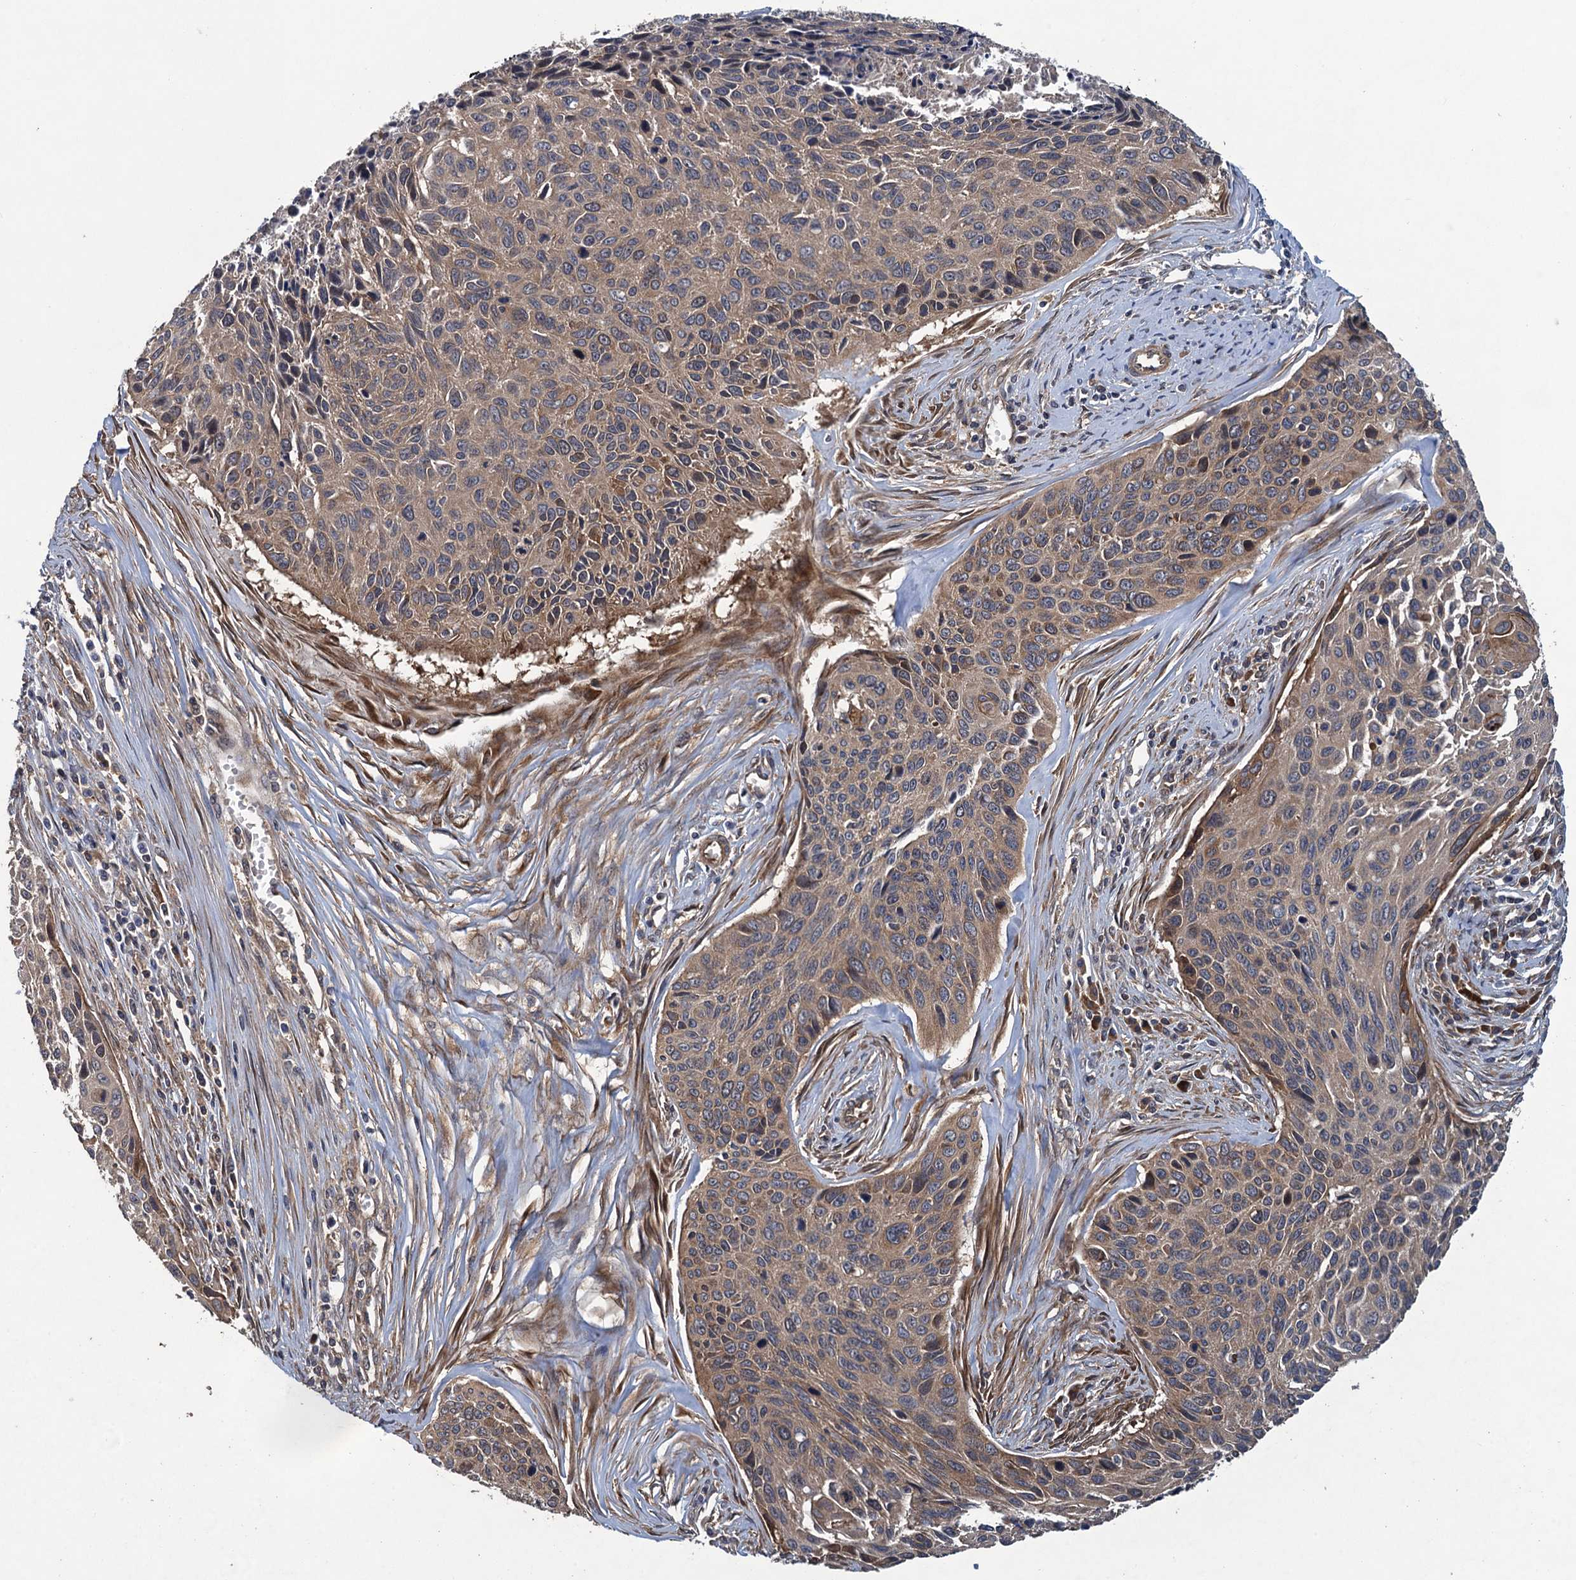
{"staining": {"intensity": "weak", "quantity": "25%-75%", "location": "cytoplasmic/membranous"}, "tissue": "cervical cancer", "cell_type": "Tumor cells", "image_type": "cancer", "snomed": [{"axis": "morphology", "description": "Squamous cell carcinoma, NOS"}, {"axis": "topography", "description": "Cervix"}], "caption": "A low amount of weak cytoplasmic/membranous expression is present in about 25%-75% of tumor cells in squamous cell carcinoma (cervical) tissue.", "gene": "CNTN5", "patient": {"sex": "female", "age": 55}}